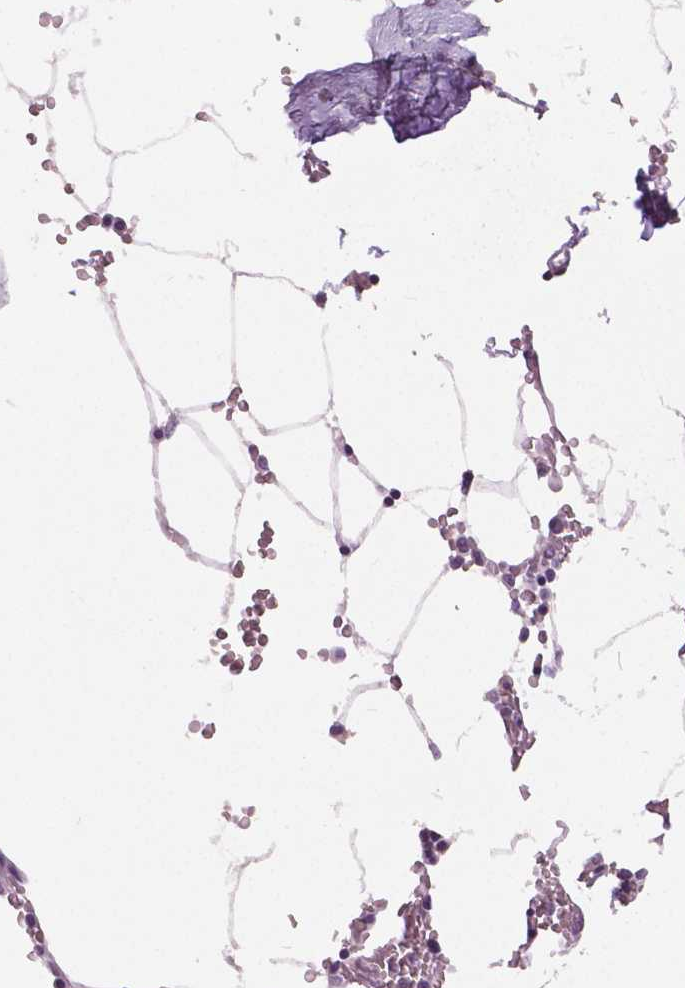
{"staining": {"intensity": "negative", "quantity": "none", "location": "none"}, "tissue": "bone marrow", "cell_type": "Hematopoietic cells", "image_type": "normal", "snomed": [{"axis": "morphology", "description": "Normal tissue, NOS"}, {"axis": "topography", "description": "Bone marrow"}], "caption": "DAB immunohistochemical staining of unremarkable bone marrow reveals no significant positivity in hematopoietic cells.", "gene": "GRIN2A", "patient": {"sex": "female", "age": 52}}